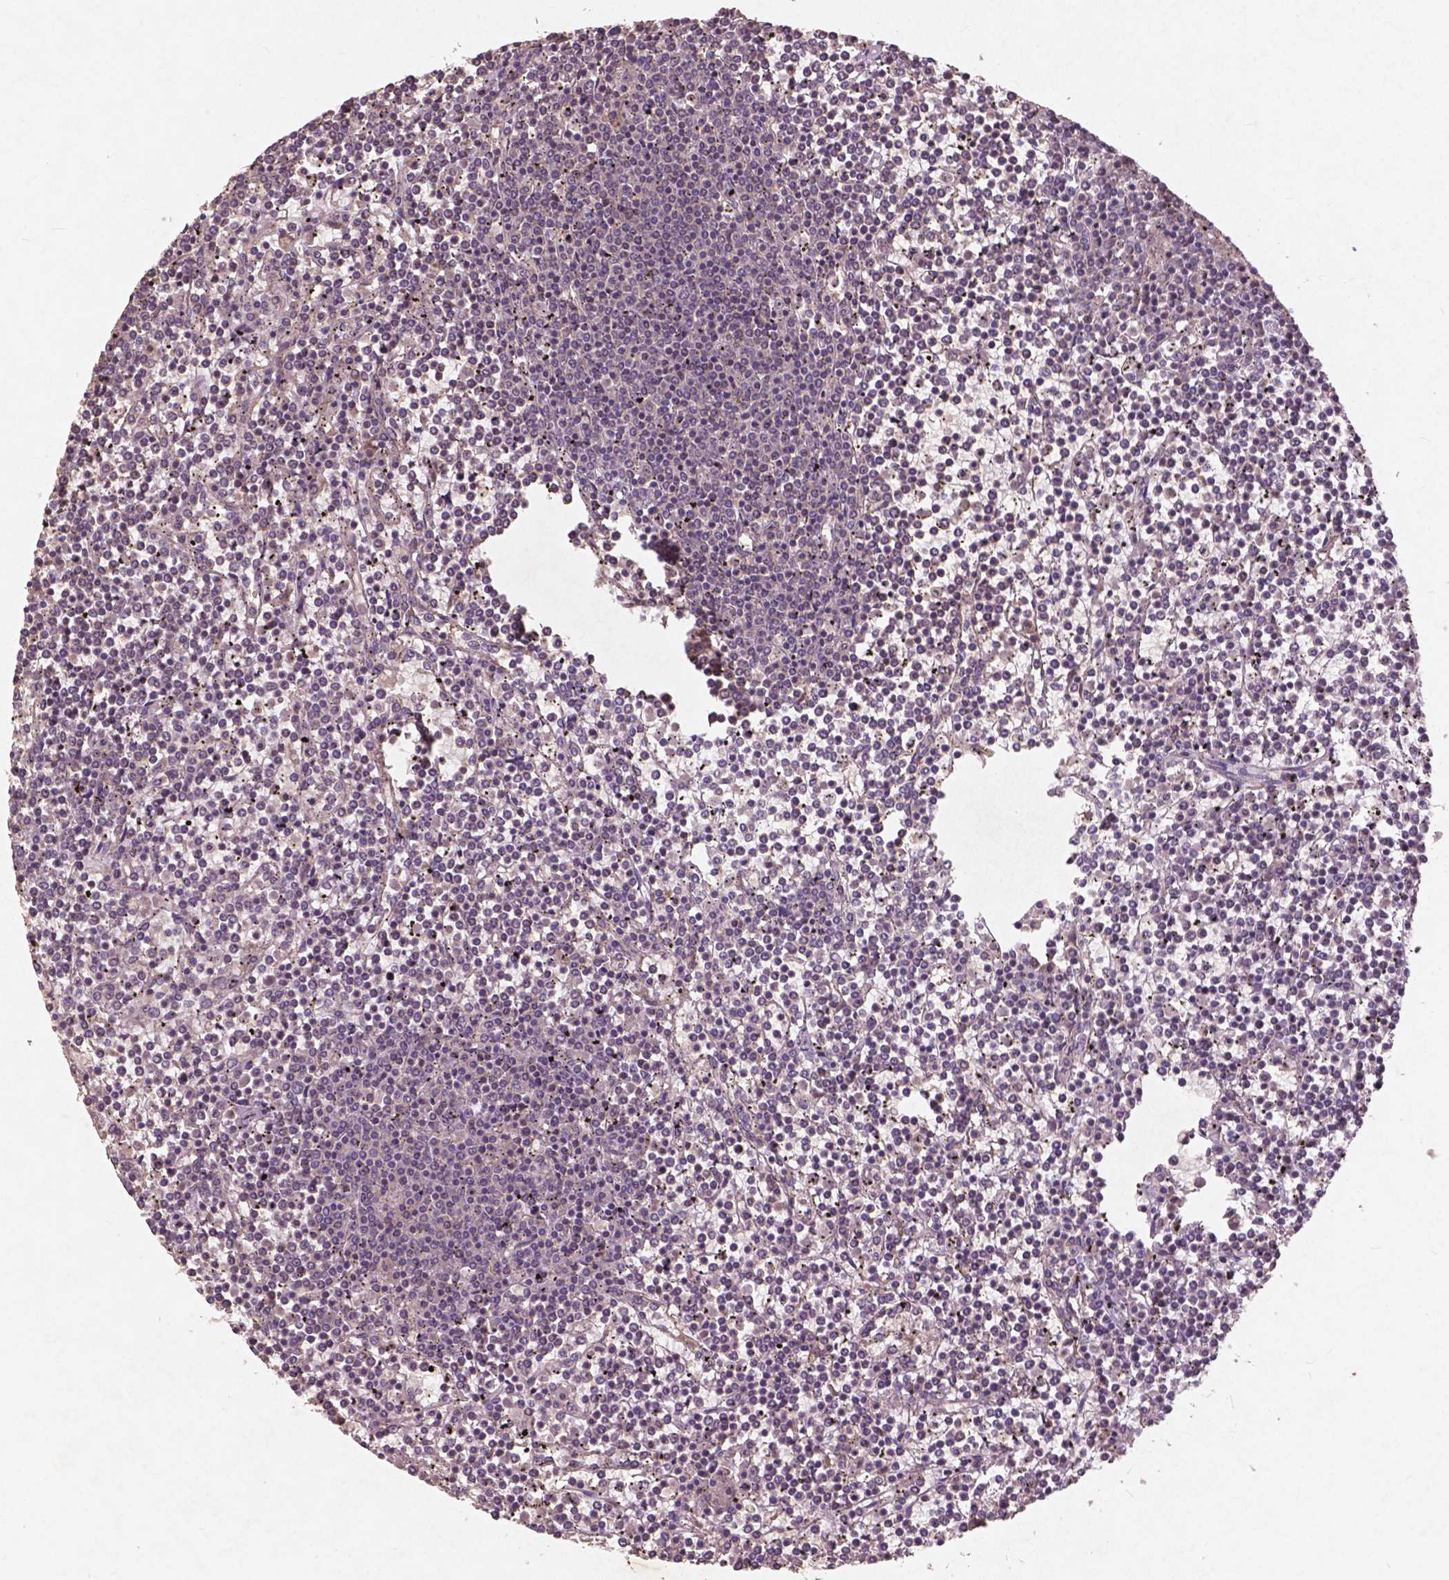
{"staining": {"intensity": "negative", "quantity": "none", "location": "none"}, "tissue": "lymphoma", "cell_type": "Tumor cells", "image_type": "cancer", "snomed": [{"axis": "morphology", "description": "Malignant lymphoma, non-Hodgkin's type, Low grade"}, {"axis": "topography", "description": "Spleen"}], "caption": "This is a image of immunohistochemistry staining of lymphoma, which shows no positivity in tumor cells.", "gene": "ST6GALNAC5", "patient": {"sex": "female", "age": 19}}